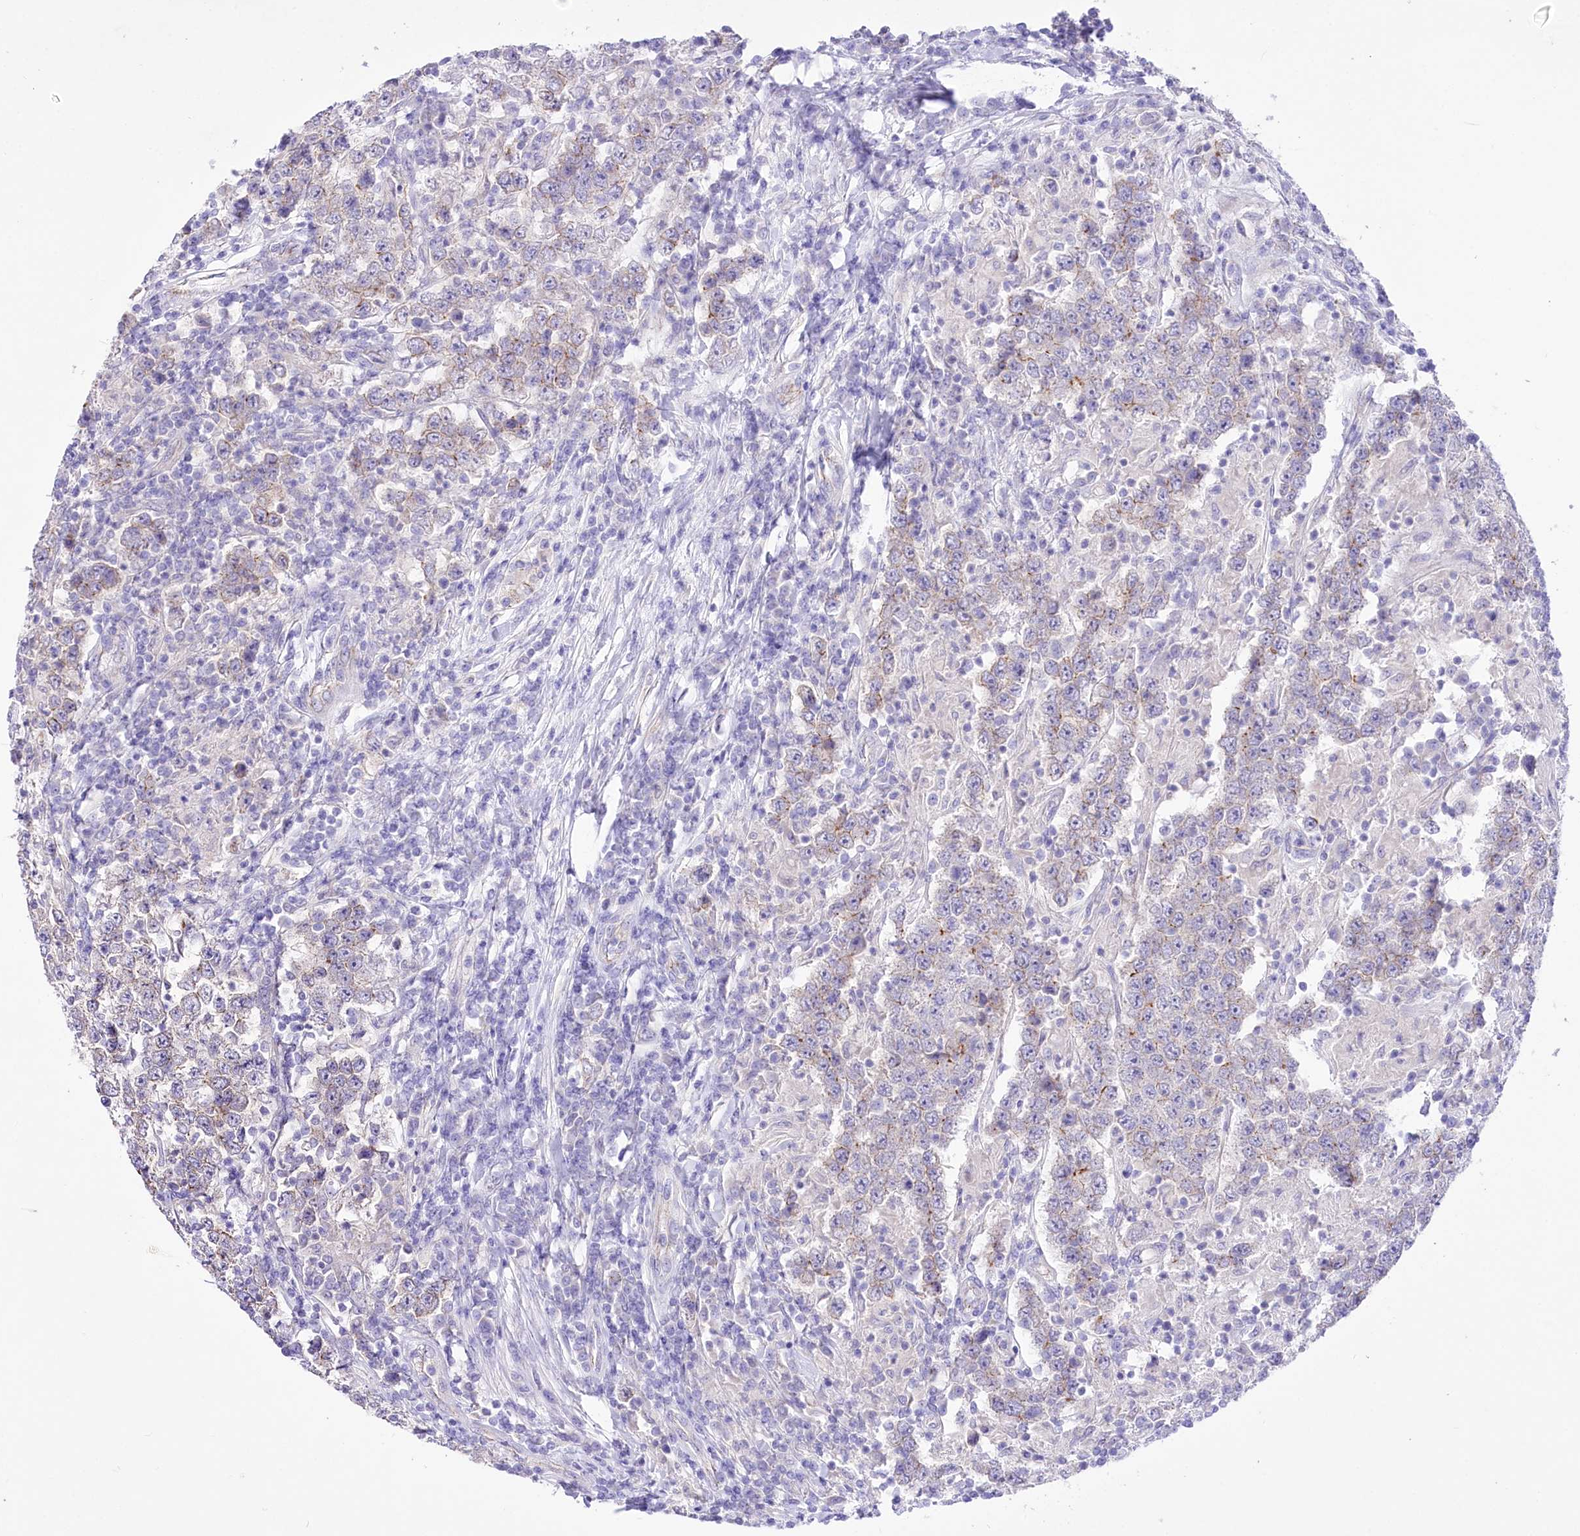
{"staining": {"intensity": "weak", "quantity": "25%-75%", "location": "cytoplasmic/membranous"}, "tissue": "testis cancer", "cell_type": "Tumor cells", "image_type": "cancer", "snomed": [{"axis": "morphology", "description": "Normal tissue, NOS"}, {"axis": "morphology", "description": "Urothelial carcinoma, High grade"}, {"axis": "morphology", "description": "Seminoma, NOS"}, {"axis": "morphology", "description": "Carcinoma, Embryonal, NOS"}, {"axis": "topography", "description": "Urinary bladder"}, {"axis": "topography", "description": "Testis"}], "caption": "IHC photomicrograph of testis seminoma stained for a protein (brown), which exhibits low levels of weak cytoplasmic/membranous expression in approximately 25%-75% of tumor cells.", "gene": "LRRC34", "patient": {"sex": "male", "age": 41}}